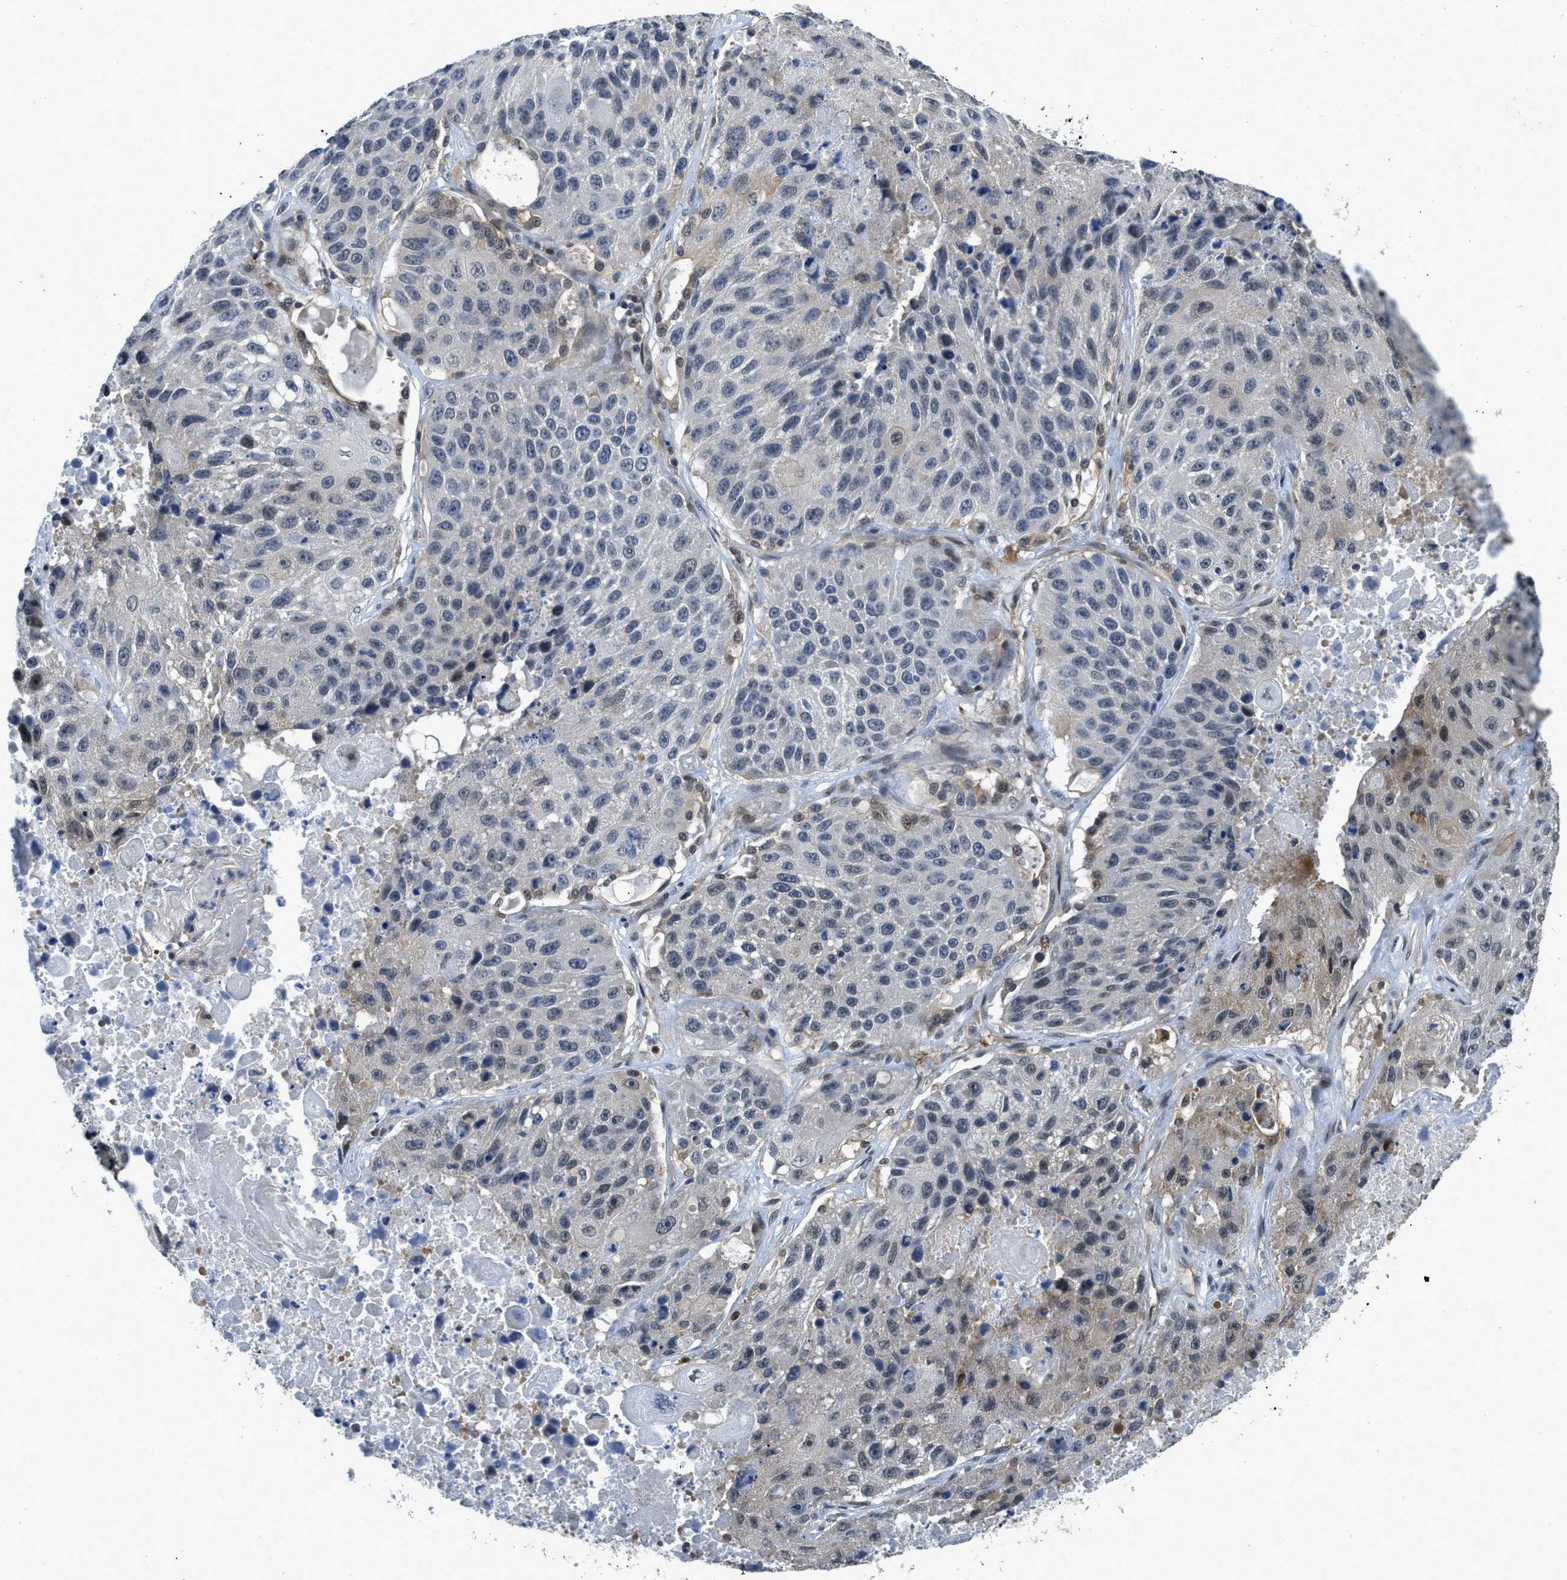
{"staining": {"intensity": "weak", "quantity": "<25%", "location": "cytoplasmic/membranous"}, "tissue": "lung cancer", "cell_type": "Tumor cells", "image_type": "cancer", "snomed": [{"axis": "morphology", "description": "Squamous cell carcinoma, NOS"}, {"axis": "topography", "description": "Lung"}], "caption": "This is a histopathology image of immunohistochemistry (IHC) staining of lung cancer, which shows no staining in tumor cells. The staining is performed using DAB brown chromogen with nuclei counter-stained in using hematoxylin.", "gene": "TES", "patient": {"sex": "male", "age": 61}}